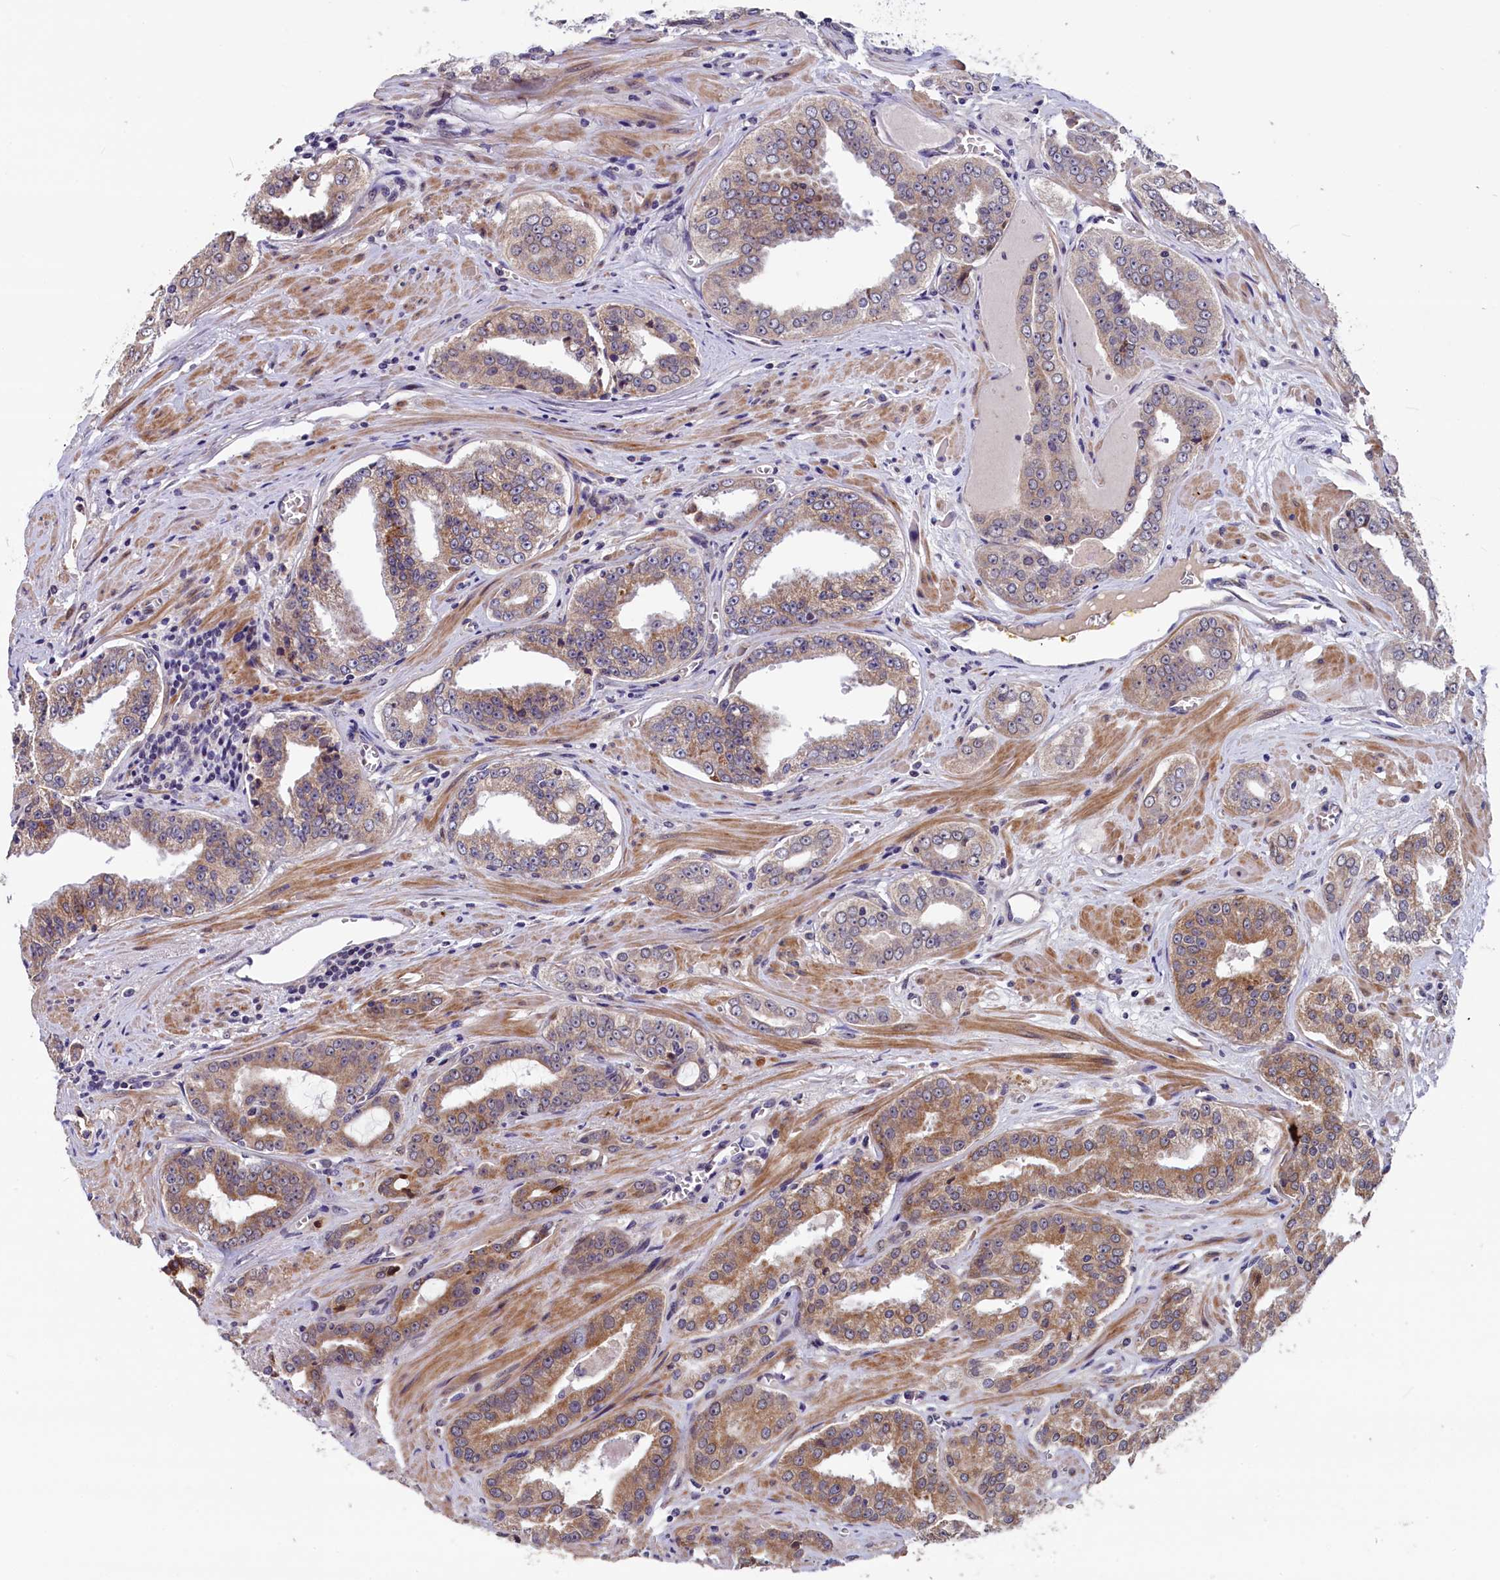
{"staining": {"intensity": "moderate", "quantity": ">75%", "location": "cytoplasmic/membranous"}, "tissue": "prostate cancer", "cell_type": "Tumor cells", "image_type": "cancer", "snomed": [{"axis": "morphology", "description": "Adenocarcinoma, High grade"}, {"axis": "topography", "description": "Prostate"}], "caption": "A brown stain labels moderate cytoplasmic/membranous expression of a protein in human high-grade adenocarcinoma (prostate) tumor cells.", "gene": "SLC39A6", "patient": {"sex": "male", "age": 71}}